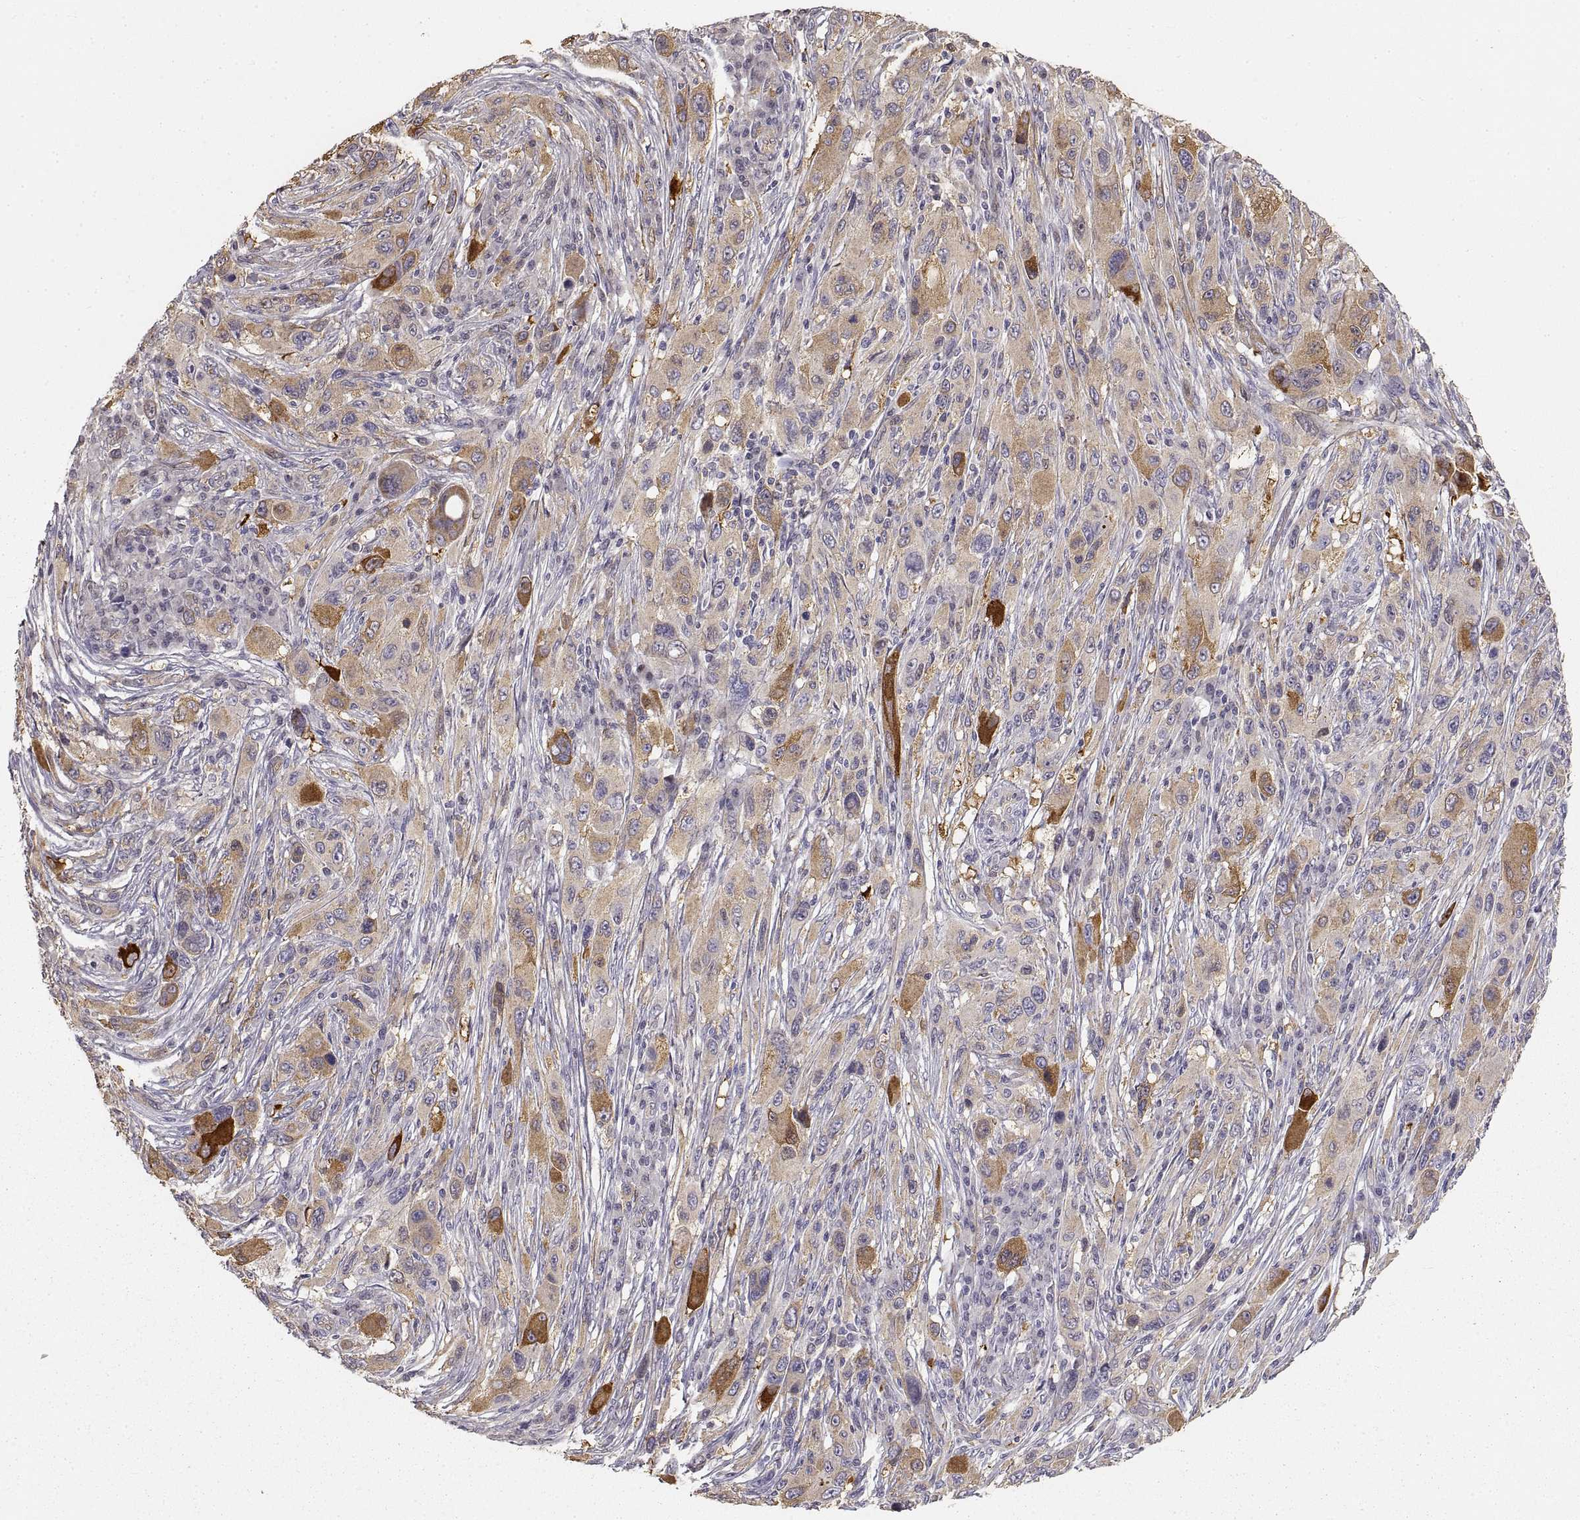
{"staining": {"intensity": "strong", "quantity": "25%-75%", "location": "cytoplasmic/membranous"}, "tissue": "melanoma", "cell_type": "Tumor cells", "image_type": "cancer", "snomed": [{"axis": "morphology", "description": "Malignant melanoma, NOS"}, {"axis": "topography", "description": "Skin"}], "caption": "Malignant melanoma stained for a protein exhibits strong cytoplasmic/membranous positivity in tumor cells. Ihc stains the protein of interest in brown and the nuclei are stained blue.", "gene": "HSP90AB1", "patient": {"sex": "male", "age": 53}}